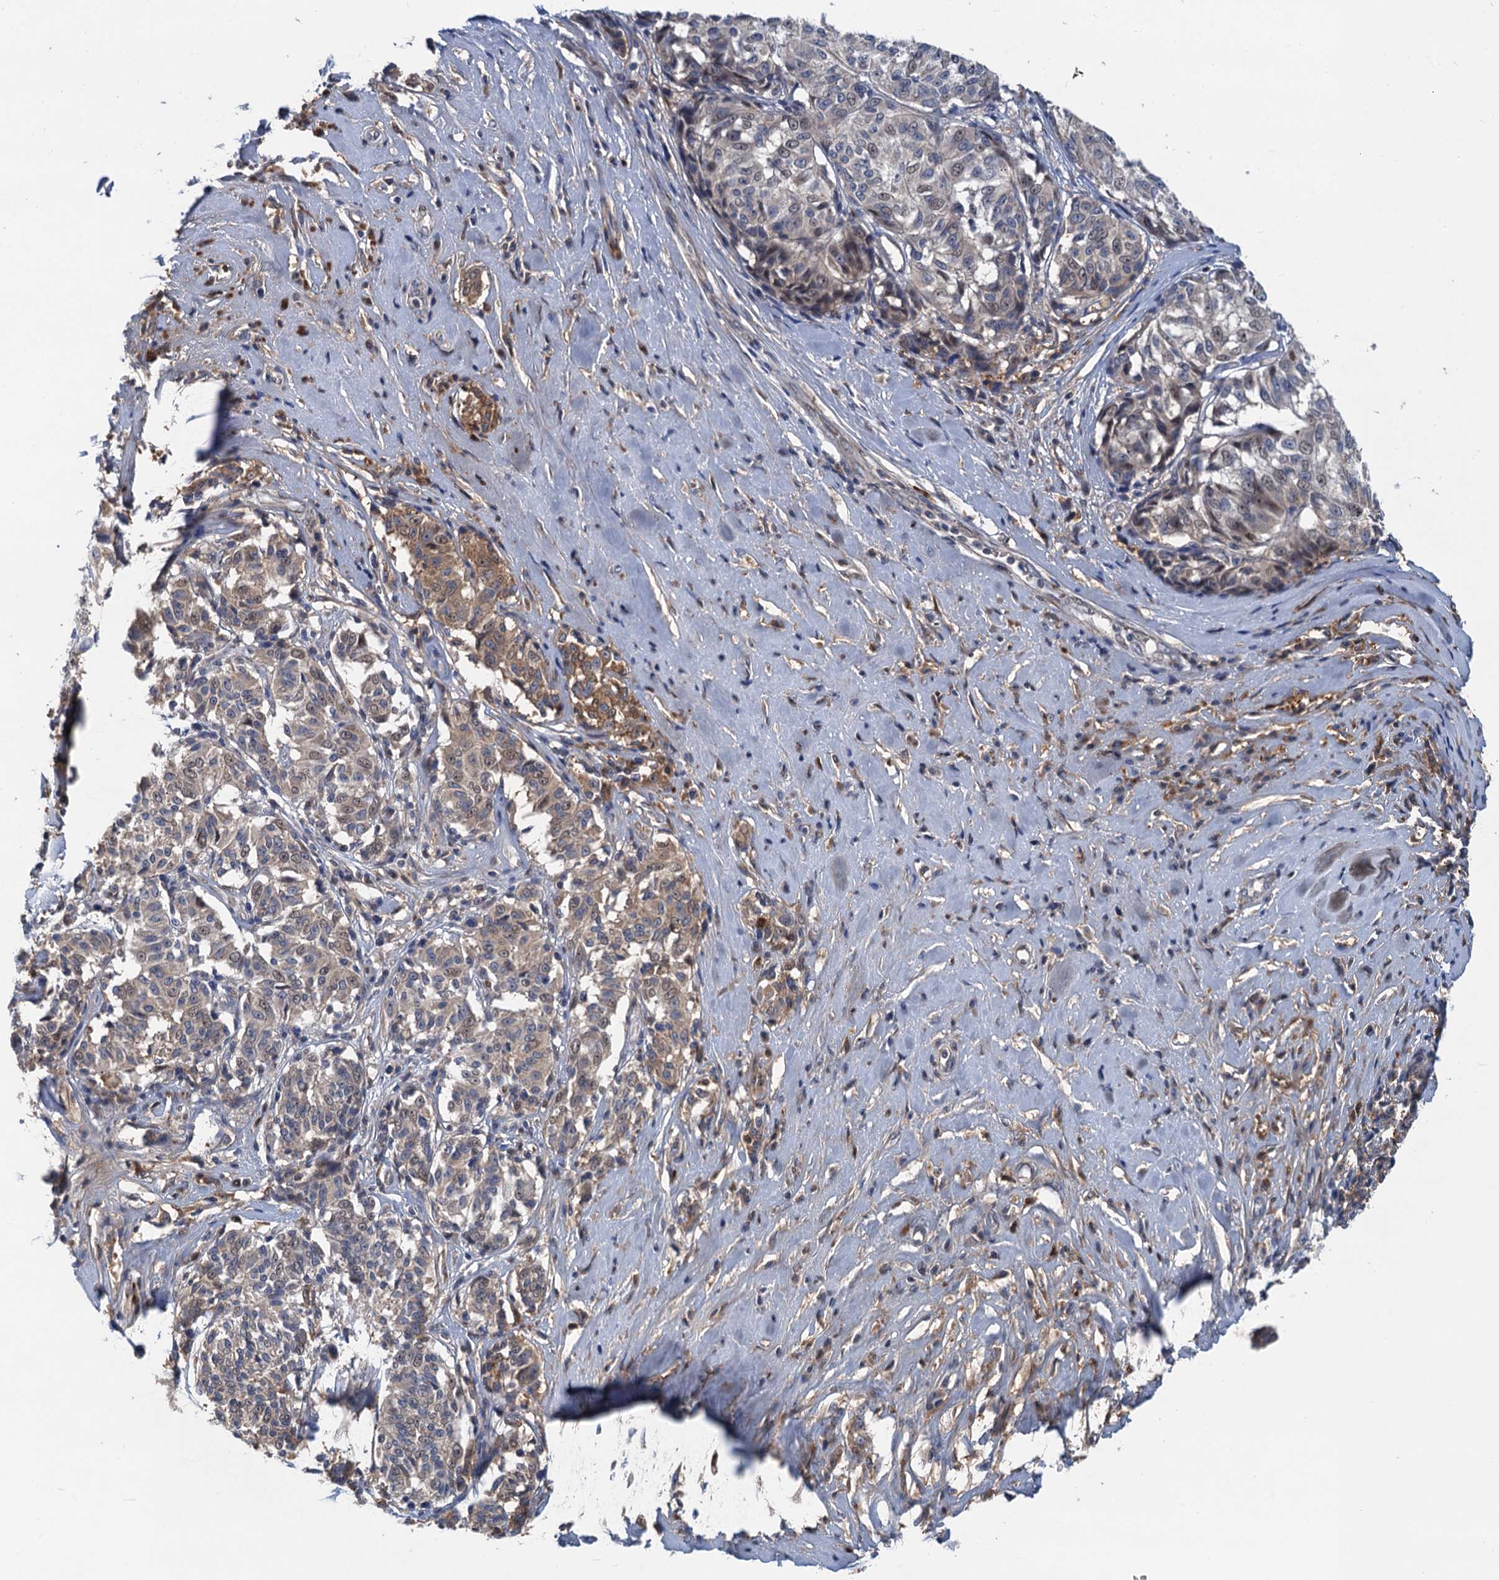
{"staining": {"intensity": "weak", "quantity": "25%-75%", "location": "cytoplasmic/membranous,nuclear"}, "tissue": "melanoma", "cell_type": "Tumor cells", "image_type": "cancer", "snomed": [{"axis": "morphology", "description": "Malignant melanoma, NOS"}, {"axis": "topography", "description": "Skin"}], "caption": "Immunohistochemical staining of melanoma displays weak cytoplasmic/membranous and nuclear protein expression in about 25%-75% of tumor cells.", "gene": "TRAF7", "patient": {"sex": "female", "age": 72}}